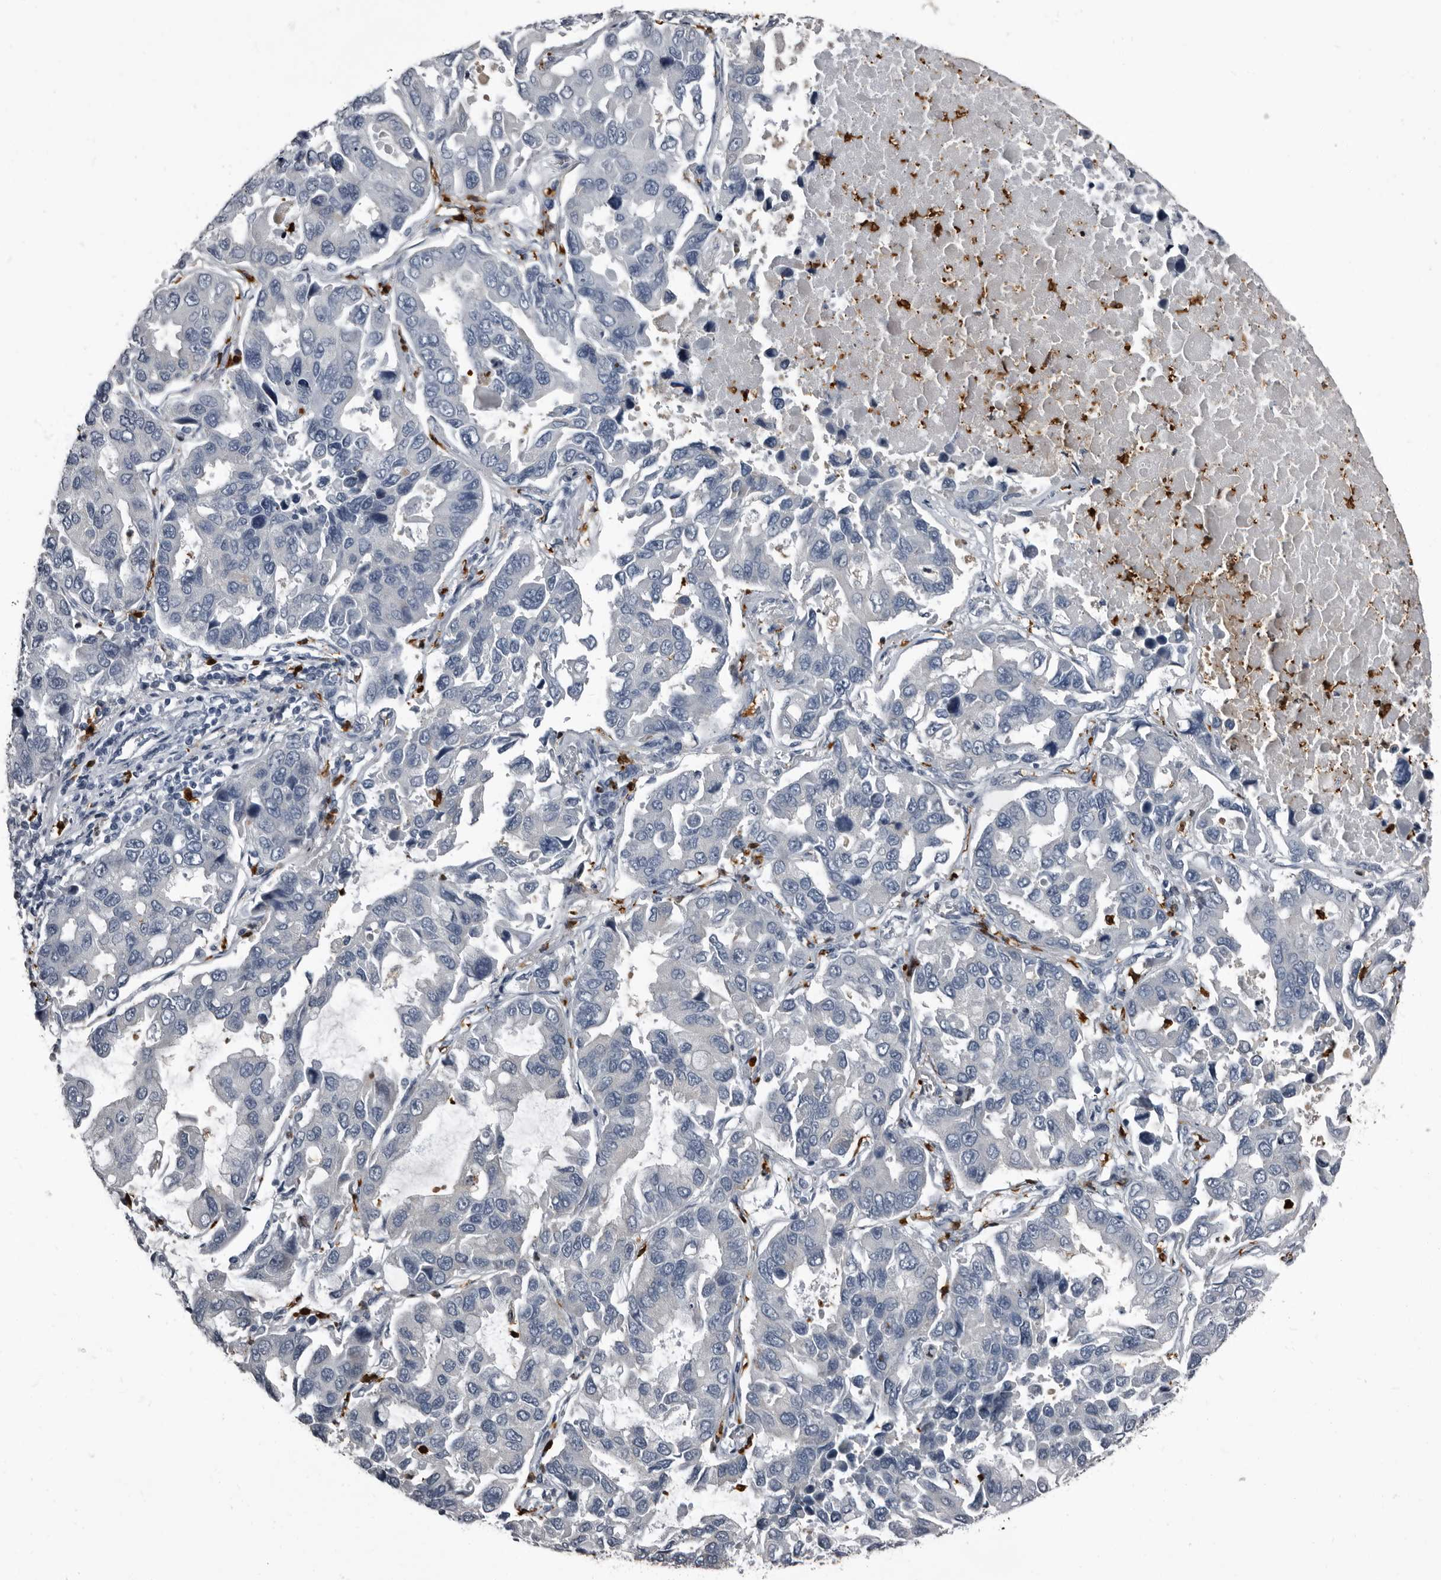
{"staining": {"intensity": "negative", "quantity": "none", "location": "none"}, "tissue": "lung cancer", "cell_type": "Tumor cells", "image_type": "cancer", "snomed": [{"axis": "morphology", "description": "Adenocarcinoma, NOS"}, {"axis": "topography", "description": "Lung"}], "caption": "IHC of human lung cancer (adenocarcinoma) exhibits no staining in tumor cells.", "gene": "TPD52L1", "patient": {"sex": "male", "age": 64}}